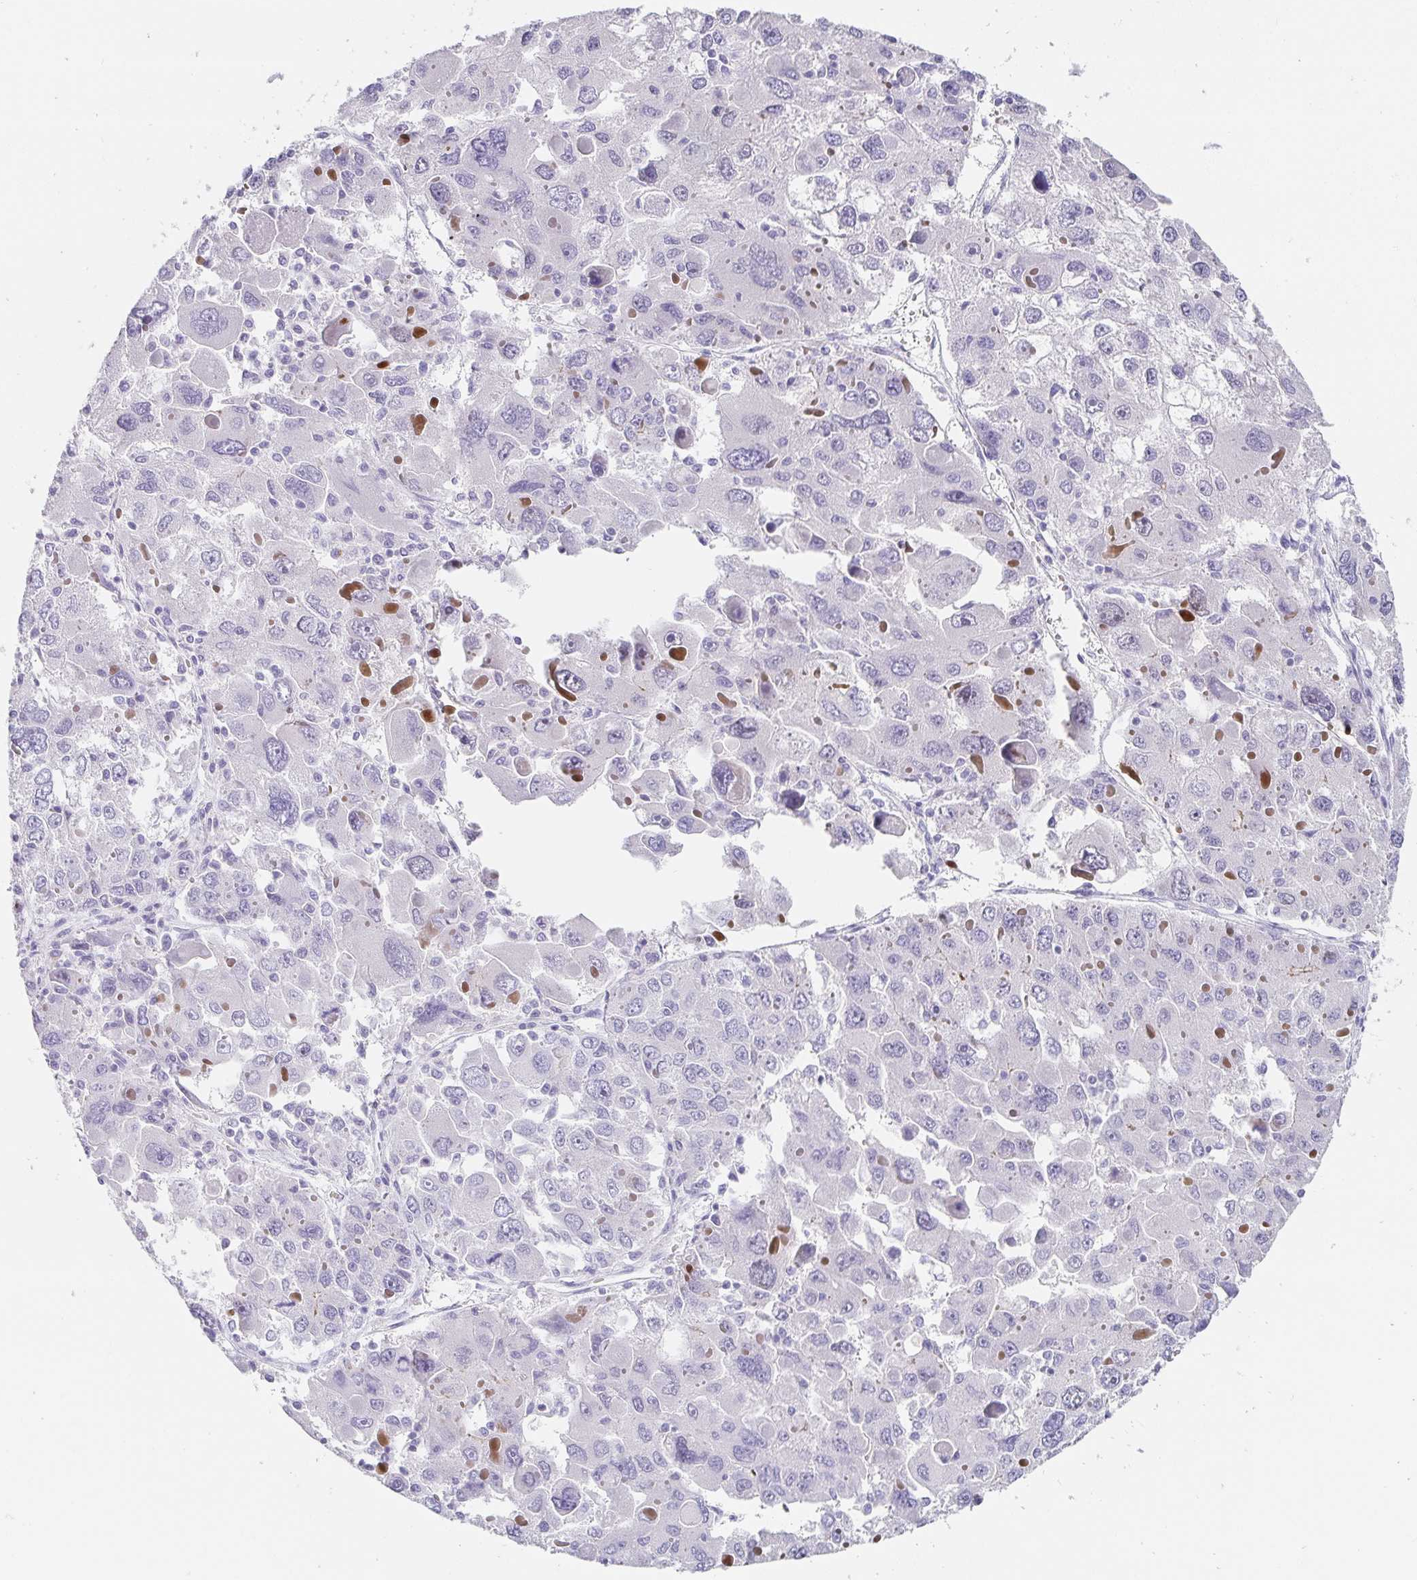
{"staining": {"intensity": "negative", "quantity": "none", "location": "none"}, "tissue": "liver cancer", "cell_type": "Tumor cells", "image_type": "cancer", "snomed": [{"axis": "morphology", "description": "Carcinoma, Hepatocellular, NOS"}, {"axis": "topography", "description": "Liver"}], "caption": "This is a photomicrograph of IHC staining of liver cancer, which shows no positivity in tumor cells.", "gene": "PDX1", "patient": {"sex": "female", "age": 41}}